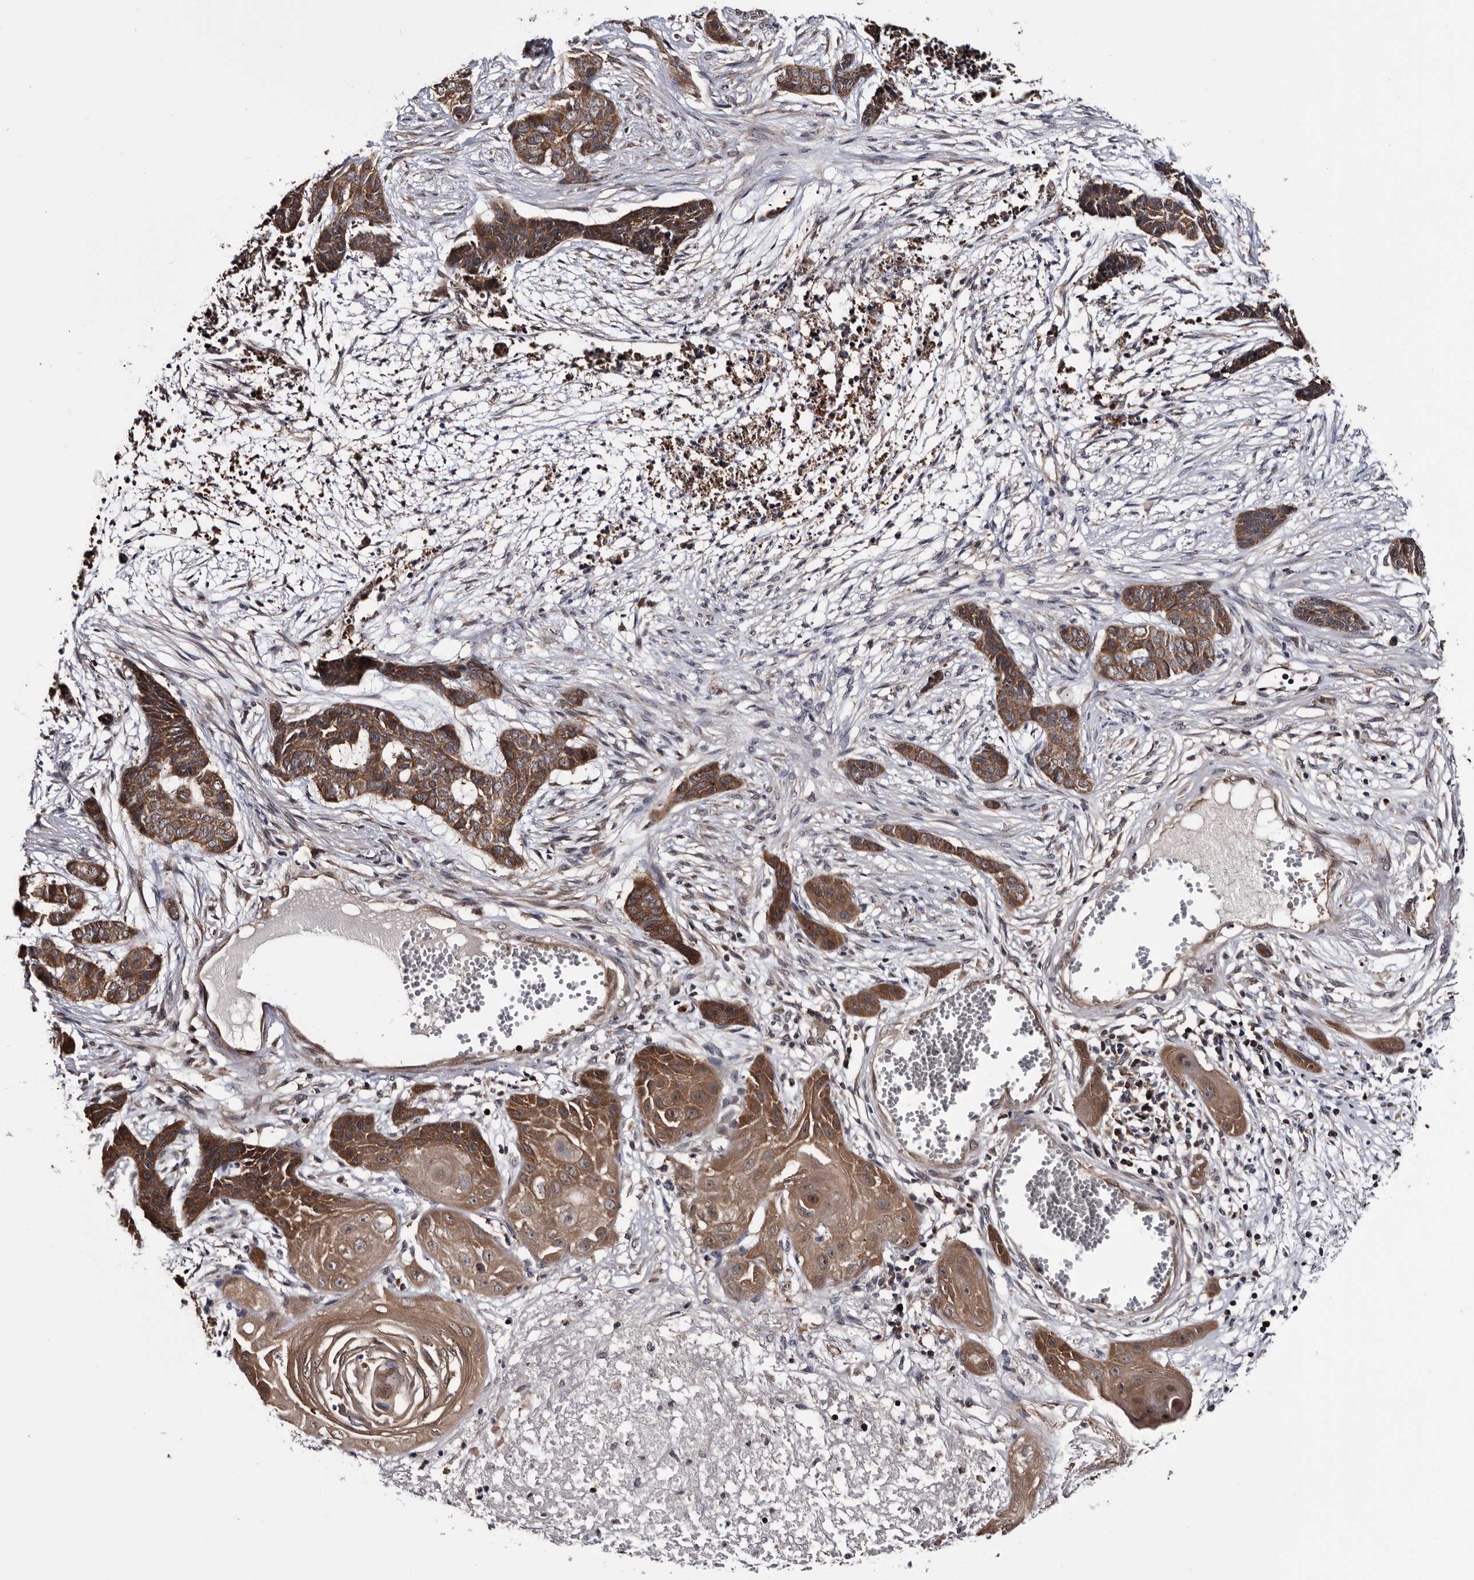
{"staining": {"intensity": "strong", "quantity": ">75%", "location": "cytoplasmic/membranous"}, "tissue": "skin cancer", "cell_type": "Tumor cells", "image_type": "cancer", "snomed": [{"axis": "morphology", "description": "Basal cell carcinoma"}, {"axis": "topography", "description": "Skin"}], "caption": "Immunohistochemistry (IHC) of skin cancer (basal cell carcinoma) shows high levels of strong cytoplasmic/membranous expression in approximately >75% of tumor cells. (brown staining indicates protein expression, while blue staining denotes nuclei).", "gene": "TTI2", "patient": {"sex": "female", "age": 64}}